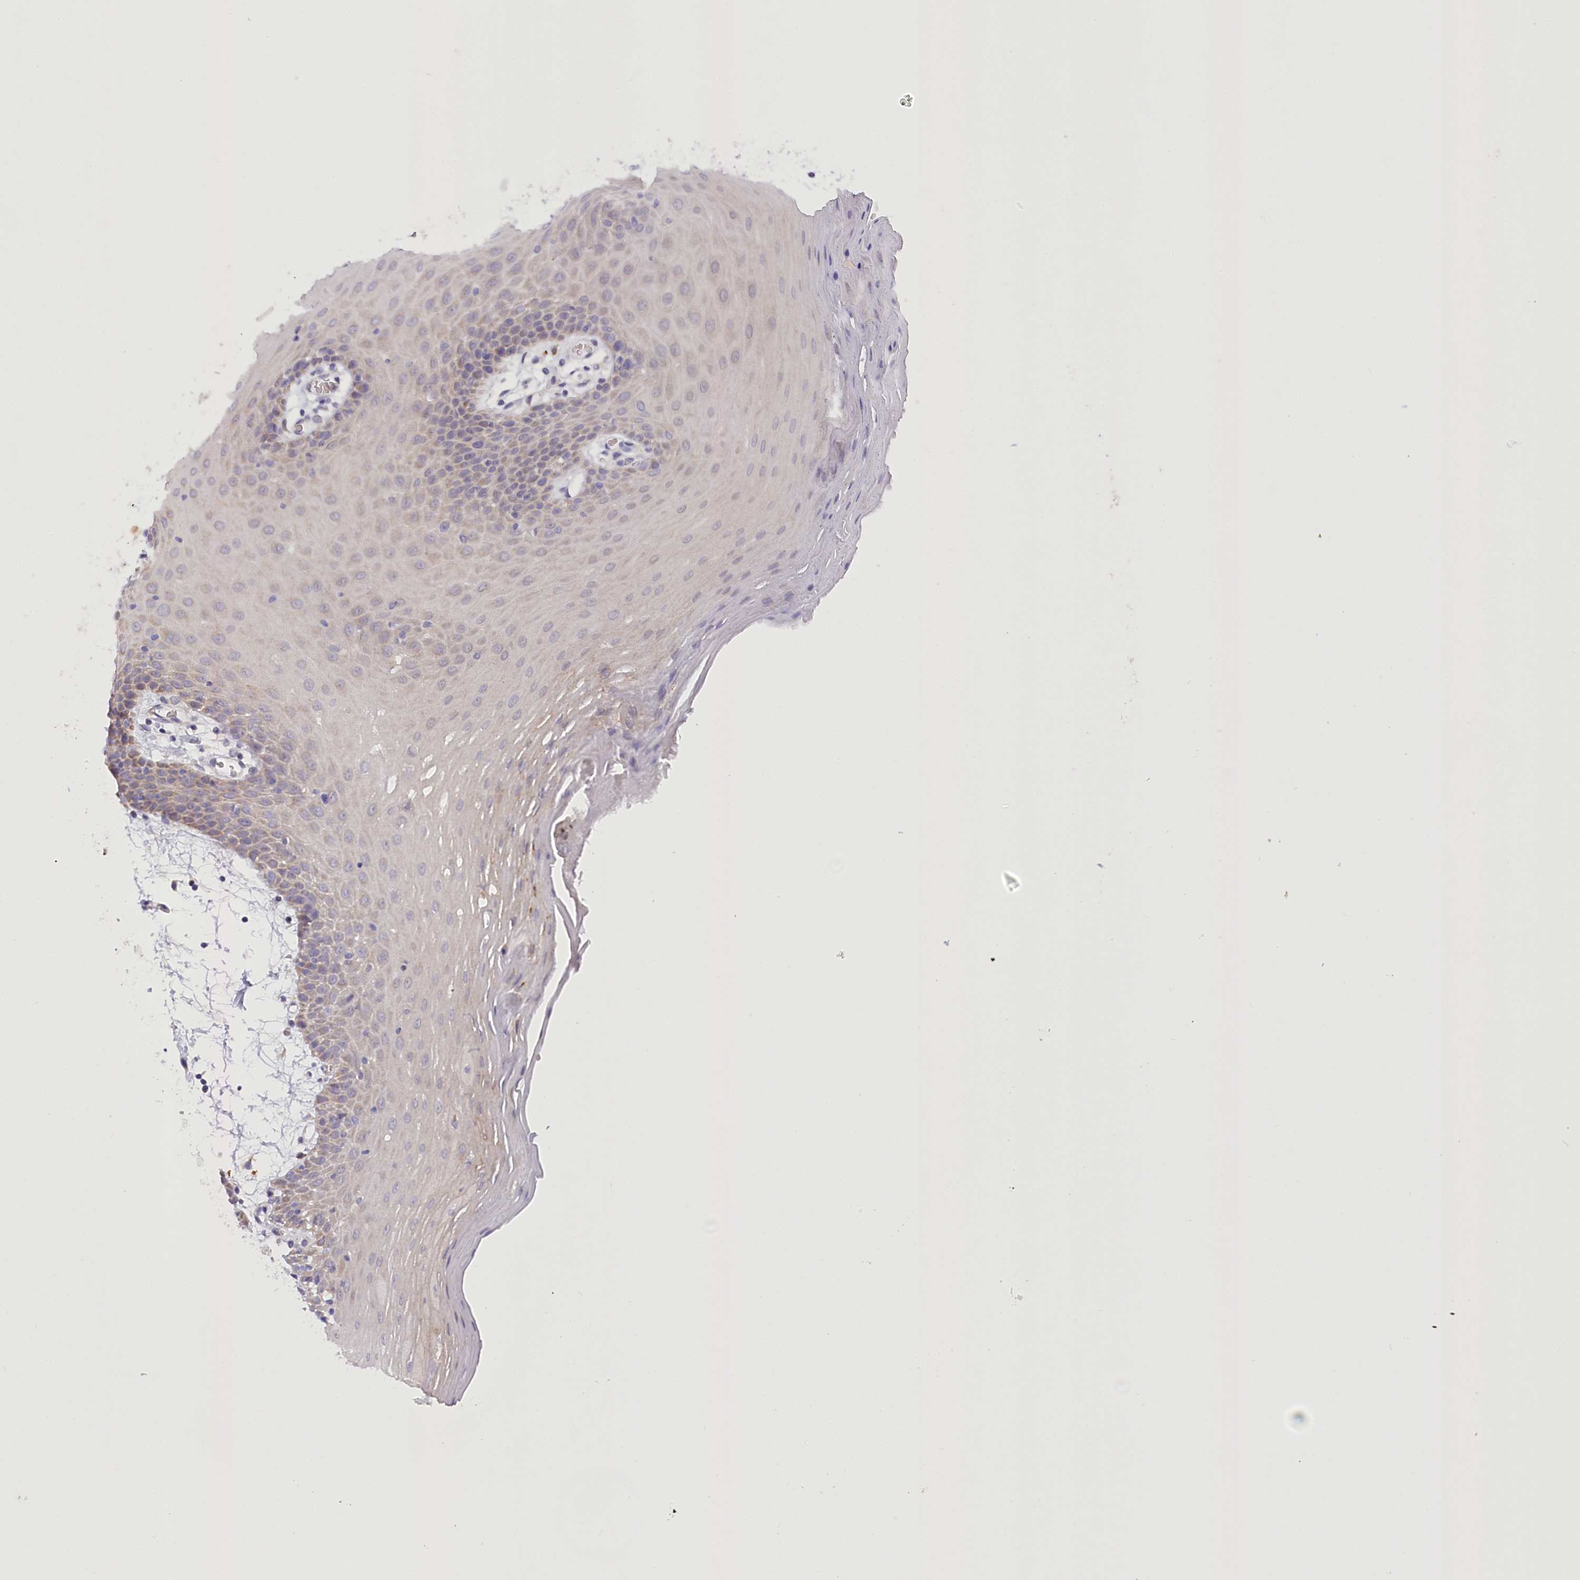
{"staining": {"intensity": "weak", "quantity": "<25%", "location": "cytoplasmic/membranous"}, "tissue": "oral mucosa", "cell_type": "Squamous epithelial cells", "image_type": "normal", "snomed": [{"axis": "morphology", "description": "Normal tissue, NOS"}, {"axis": "topography", "description": "Skeletal muscle"}, {"axis": "topography", "description": "Oral tissue"}, {"axis": "topography", "description": "Salivary gland"}, {"axis": "topography", "description": "Peripheral nerve tissue"}], "caption": "Immunohistochemistry micrograph of unremarkable oral mucosa: human oral mucosa stained with DAB exhibits no significant protein positivity in squamous epithelial cells.", "gene": "DCUN1D1", "patient": {"sex": "male", "age": 54}}